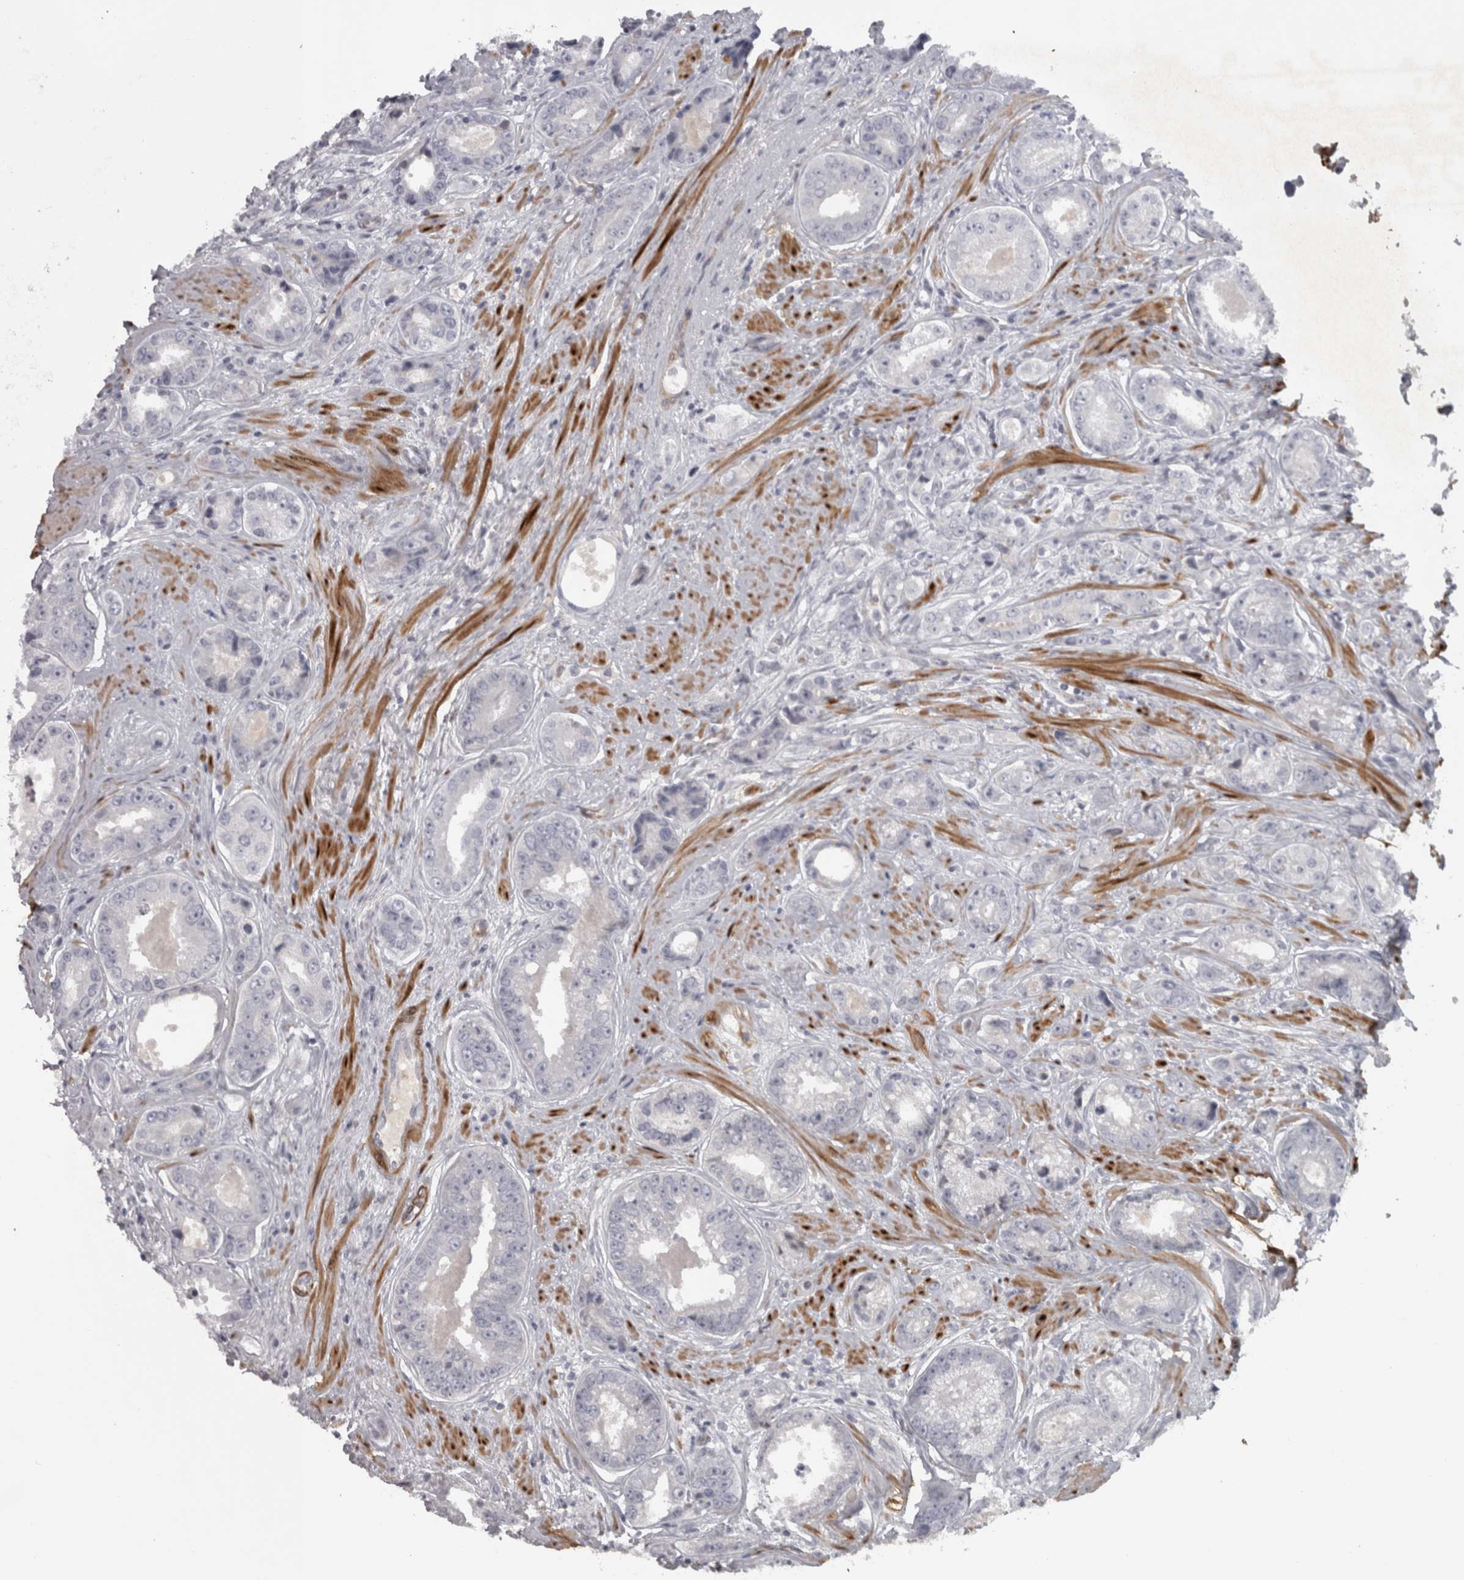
{"staining": {"intensity": "negative", "quantity": "none", "location": "none"}, "tissue": "prostate cancer", "cell_type": "Tumor cells", "image_type": "cancer", "snomed": [{"axis": "morphology", "description": "Adenocarcinoma, High grade"}, {"axis": "topography", "description": "Prostate"}], "caption": "This is an IHC micrograph of high-grade adenocarcinoma (prostate). There is no expression in tumor cells.", "gene": "PPP1R12B", "patient": {"sex": "male", "age": 61}}